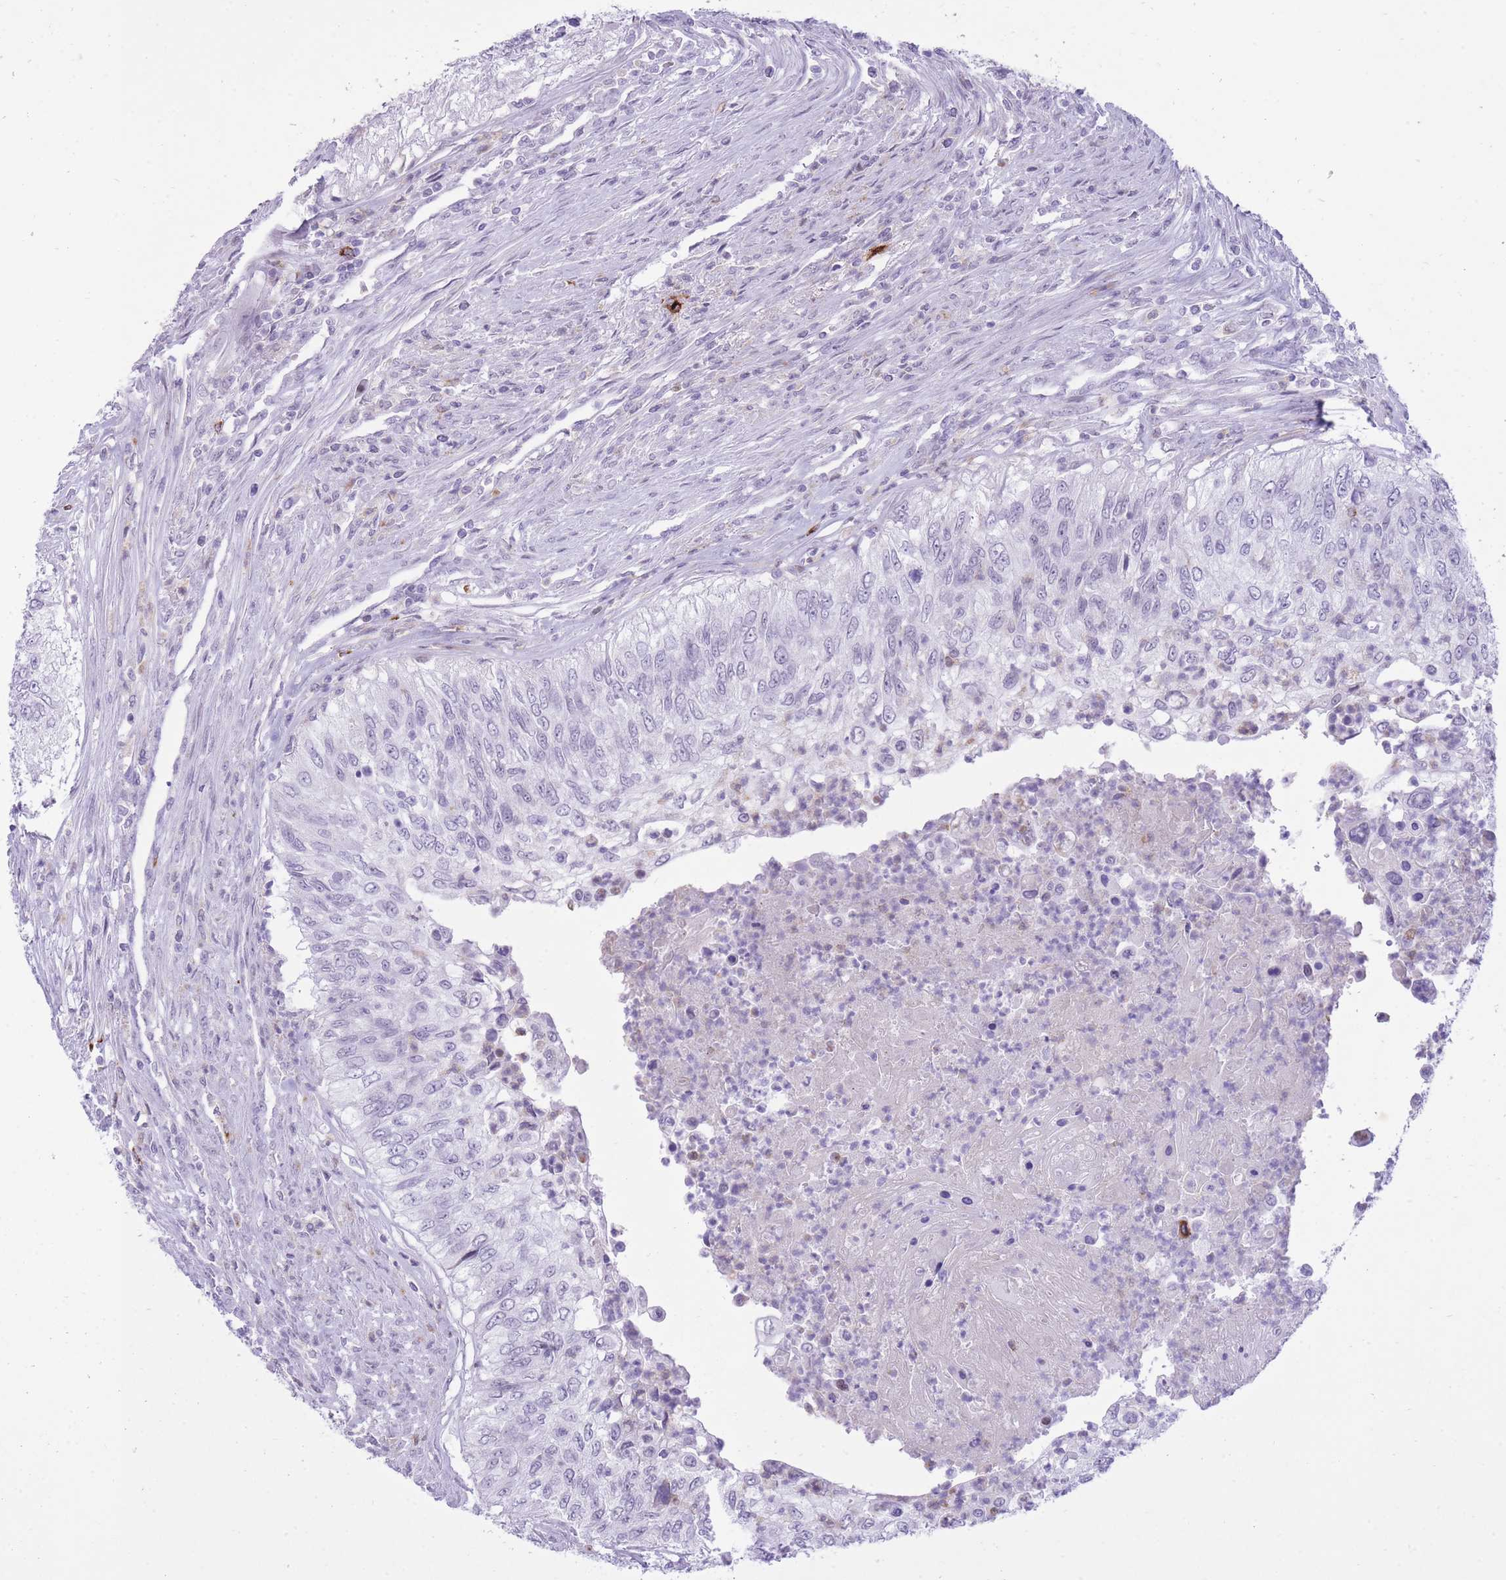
{"staining": {"intensity": "negative", "quantity": "none", "location": "none"}, "tissue": "urothelial cancer", "cell_type": "Tumor cells", "image_type": "cancer", "snomed": [{"axis": "morphology", "description": "Urothelial carcinoma, High grade"}, {"axis": "topography", "description": "Urinary bladder"}], "caption": "A micrograph of human urothelial carcinoma (high-grade) is negative for staining in tumor cells.", "gene": "MEIS3", "patient": {"sex": "female", "age": 60}}